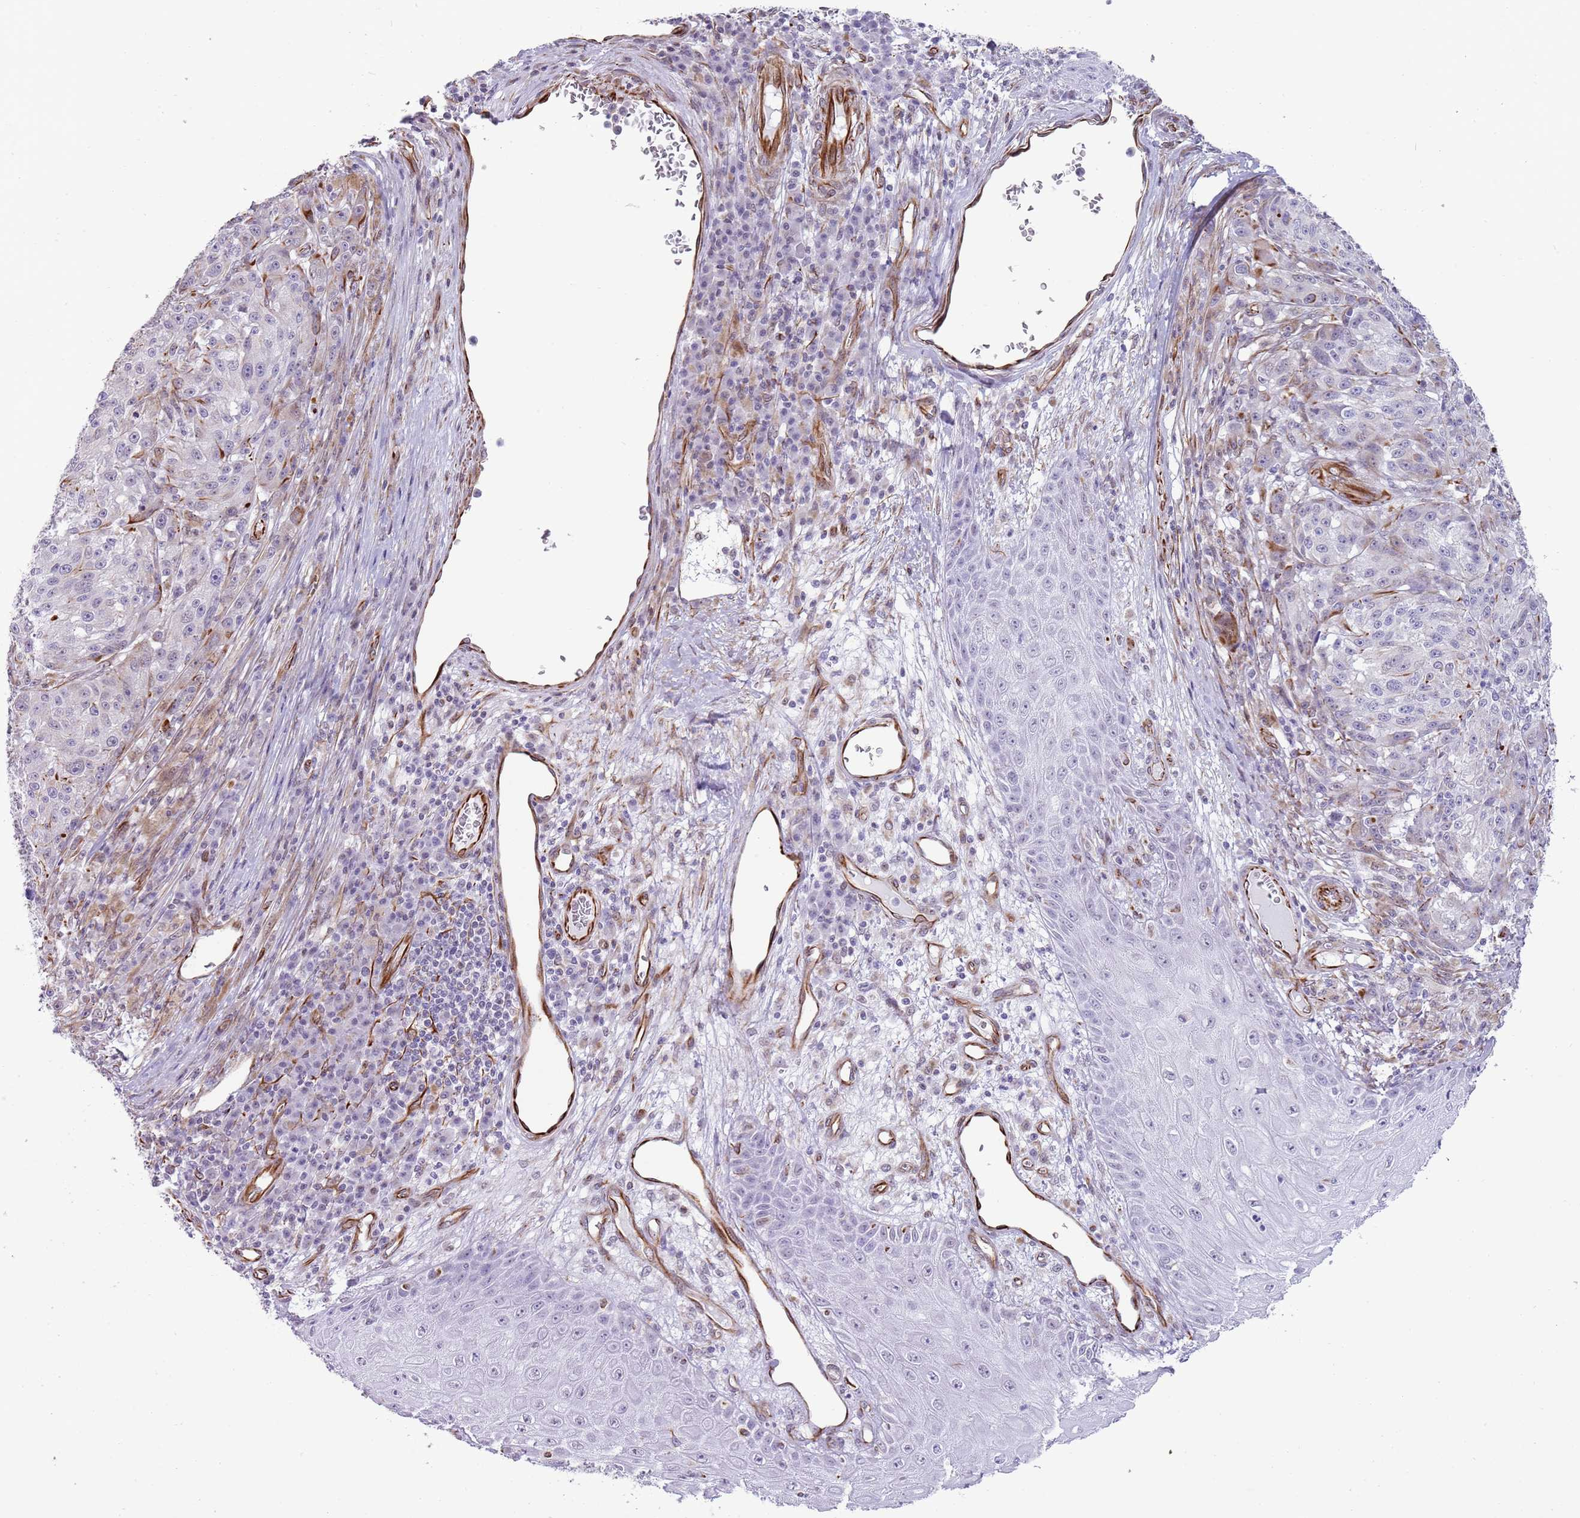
{"staining": {"intensity": "negative", "quantity": "none", "location": "none"}, "tissue": "melanoma", "cell_type": "Tumor cells", "image_type": "cancer", "snomed": [{"axis": "morphology", "description": "Malignant melanoma, NOS"}, {"axis": "topography", "description": "Skin"}], "caption": "Tumor cells are negative for brown protein staining in melanoma.", "gene": "NBPF3", "patient": {"sex": "male", "age": 53}}